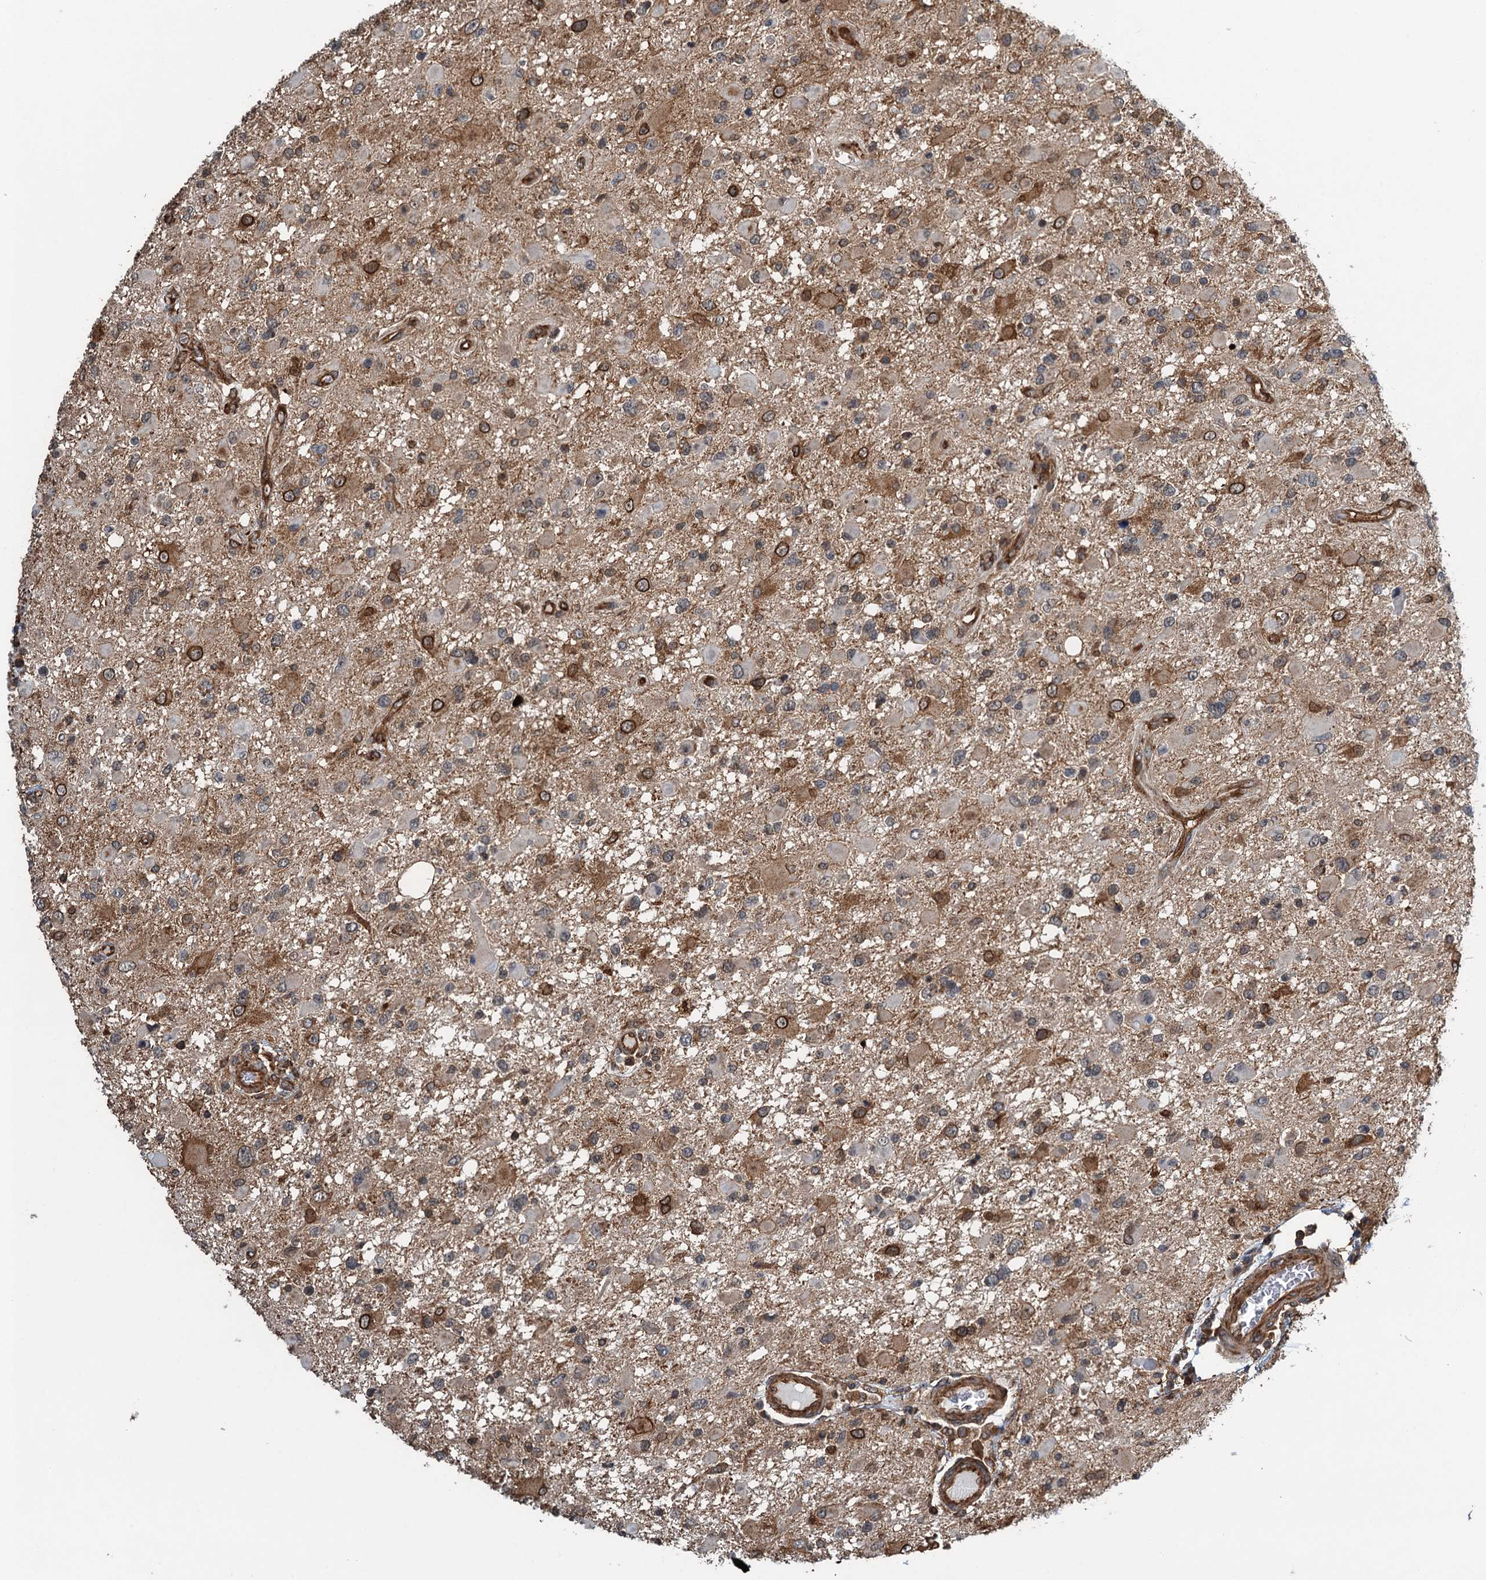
{"staining": {"intensity": "moderate", "quantity": ">75%", "location": "cytoplasmic/membranous"}, "tissue": "glioma", "cell_type": "Tumor cells", "image_type": "cancer", "snomed": [{"axis": "morphology", "description": "Glioma, malignant, High grade"}, {"axis": "topography", "description": "Brain"}], "caption": "Moderate cytoplasmic/membranous positivity is seen in approximately >75% of tumor cells in glioma.", "gene": "WHAMM", "patient": {"sex": "male", "age": 53}}